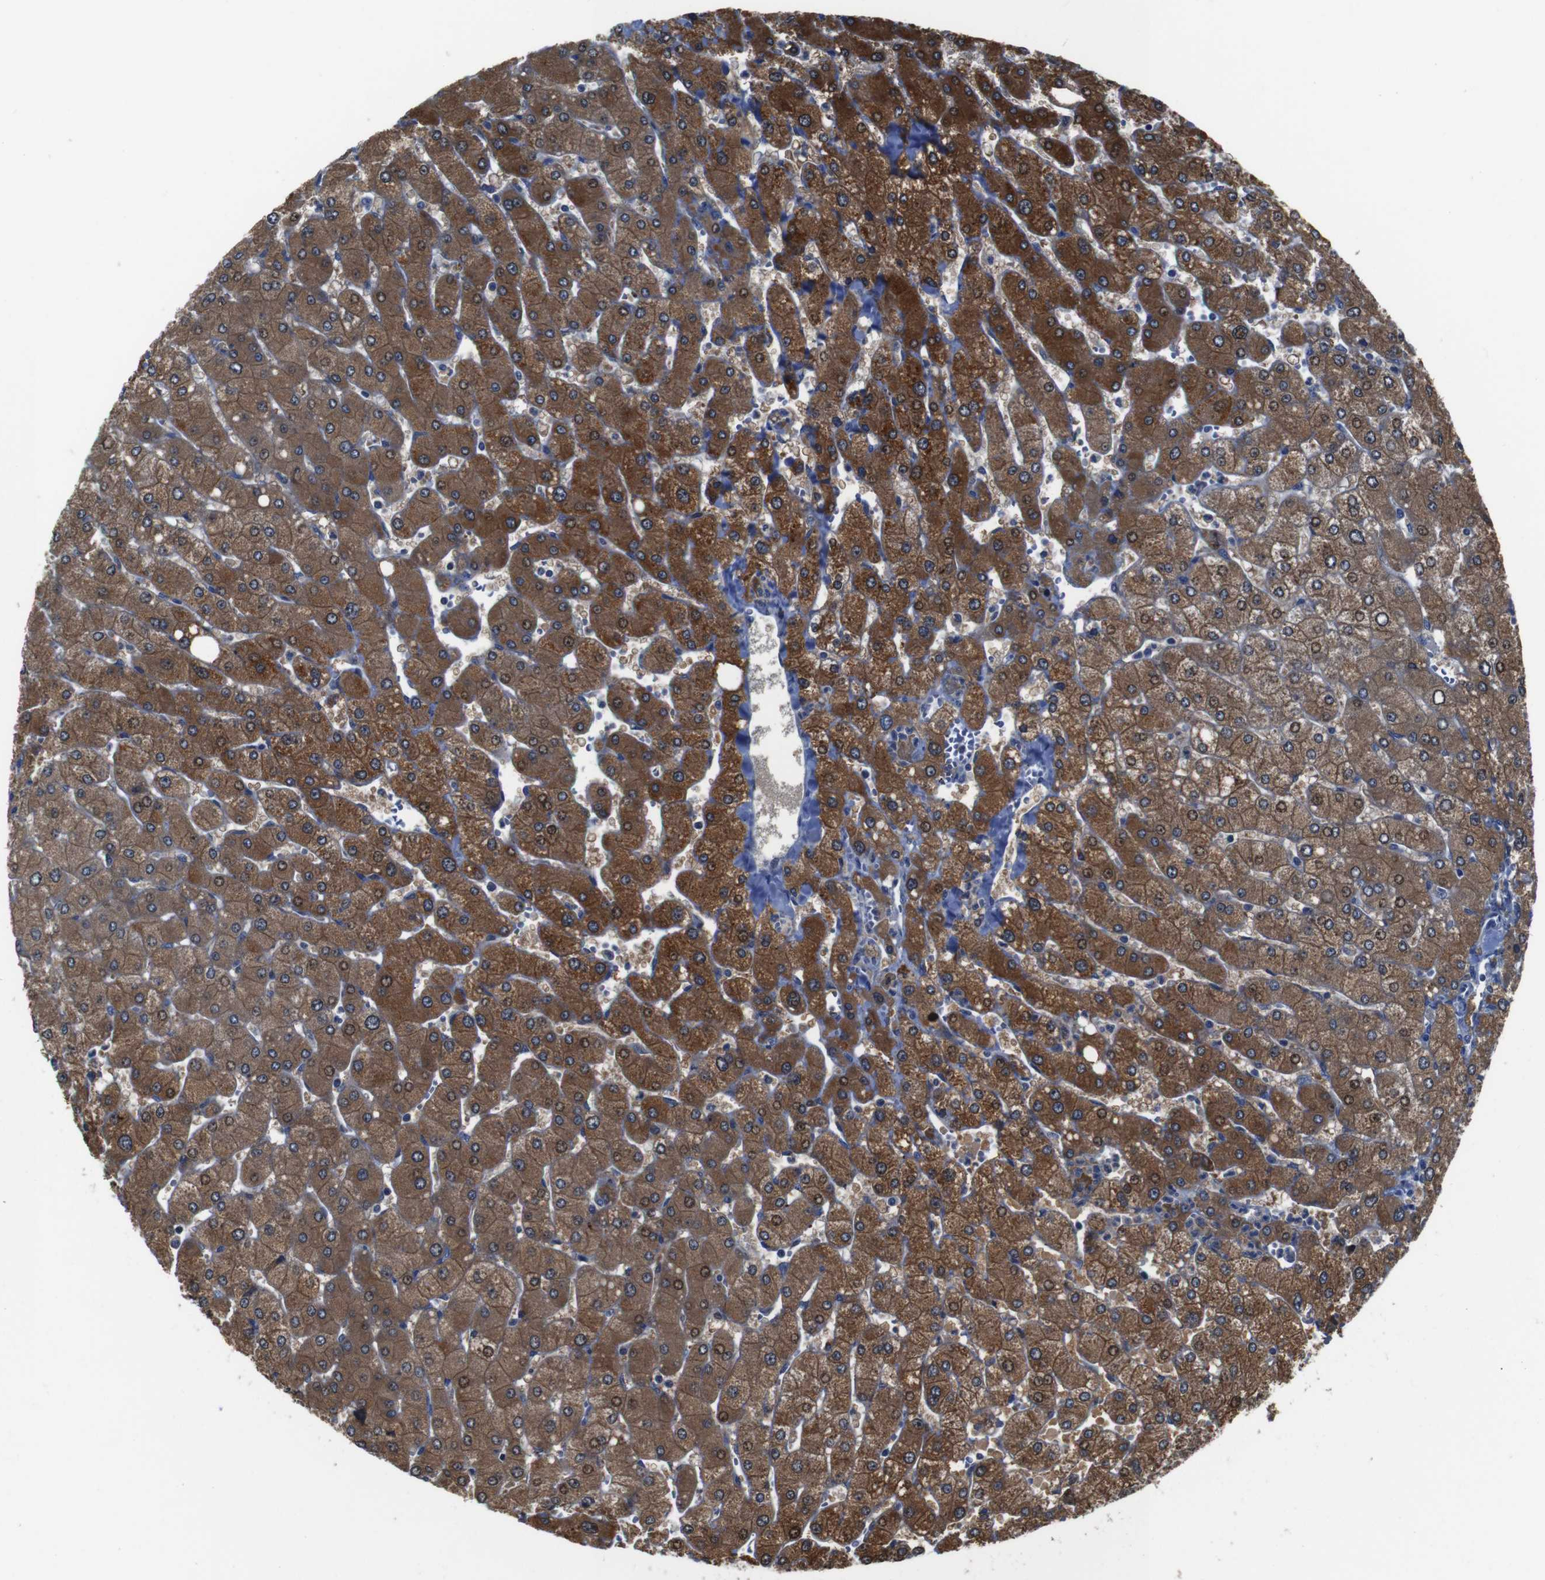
{"staining": {"intensity": "negative", "quantity": "none", "location": "none"}, "tissue": "liver", "cell_type": "Cholangiocytes", "image_type": "normal", "snomed": [{"axis": "morphology", "description": "Normal tissue, NOS"}, {"axis": "topography", "description": "Liver"}], "caption": "High power microscopy micrograph of an immunohistochemistry micrograph of unremarkable liver, revealing no significant expression in cholangiocytes. Brightfield microscopy of IHC stained with DAB (3,3'-diaminobenzidine) (brown) and hematoxylin (blue), captured at high magnification.", "gene": "SEMA4B", "patient": {"sex": "male", "age": 55}}